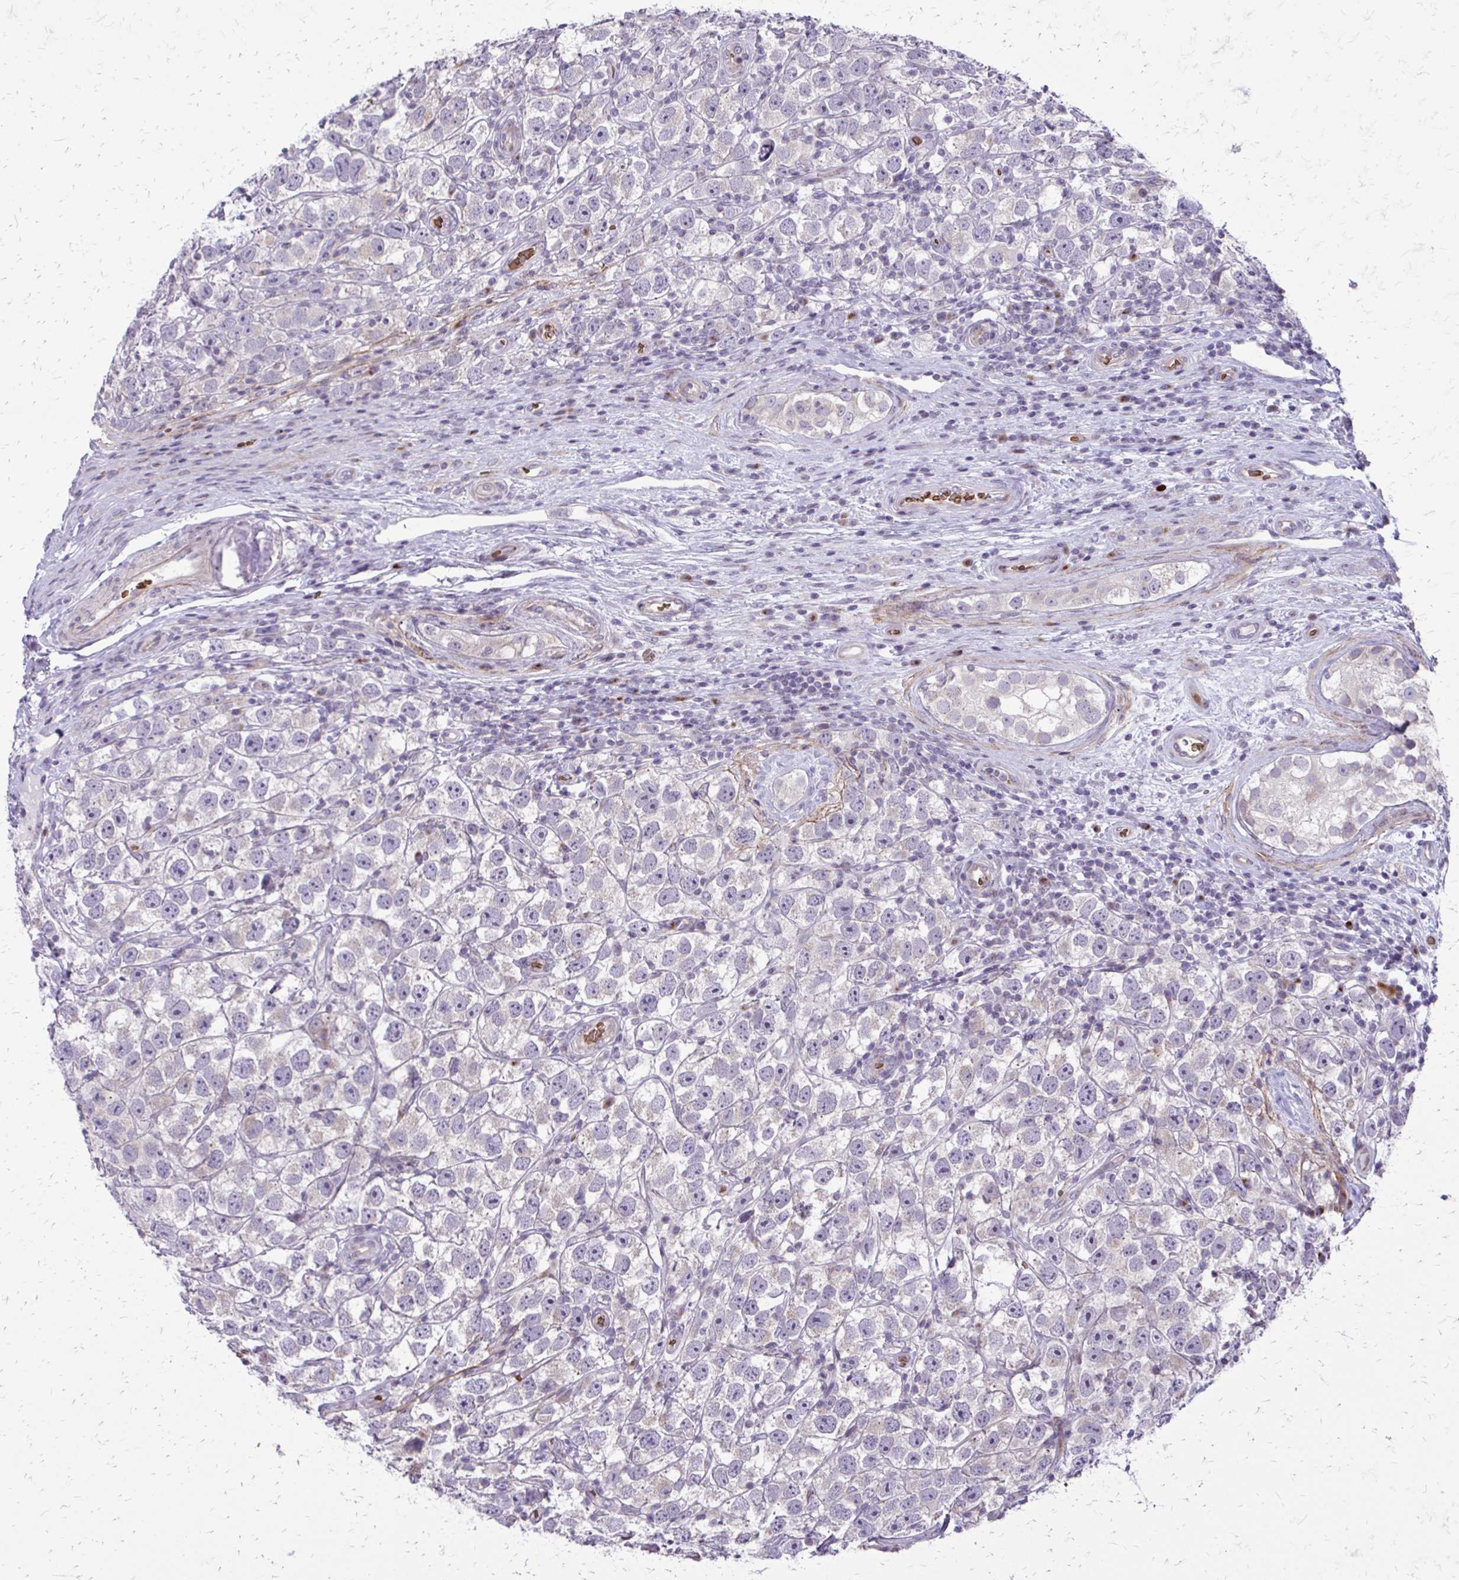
{"staining": {"intensity": "negative", "quantity": "none", "location": "none"}, "tissue": "testis cancer", "cell_type": "Tumor cells", "image_type": "cancer", "snomed": [{"axis": "morphology", "description": "Seminoma, NOS"}, {"axis": "topography", "description": "Testis"}], "caption": "Seminoma (testis) stained for a protein using immunohistochemistry (IHC) reveals no staining tumor cells.", "gene": "FUNDC2", "patient": {"sex": "male", "age": 26}}